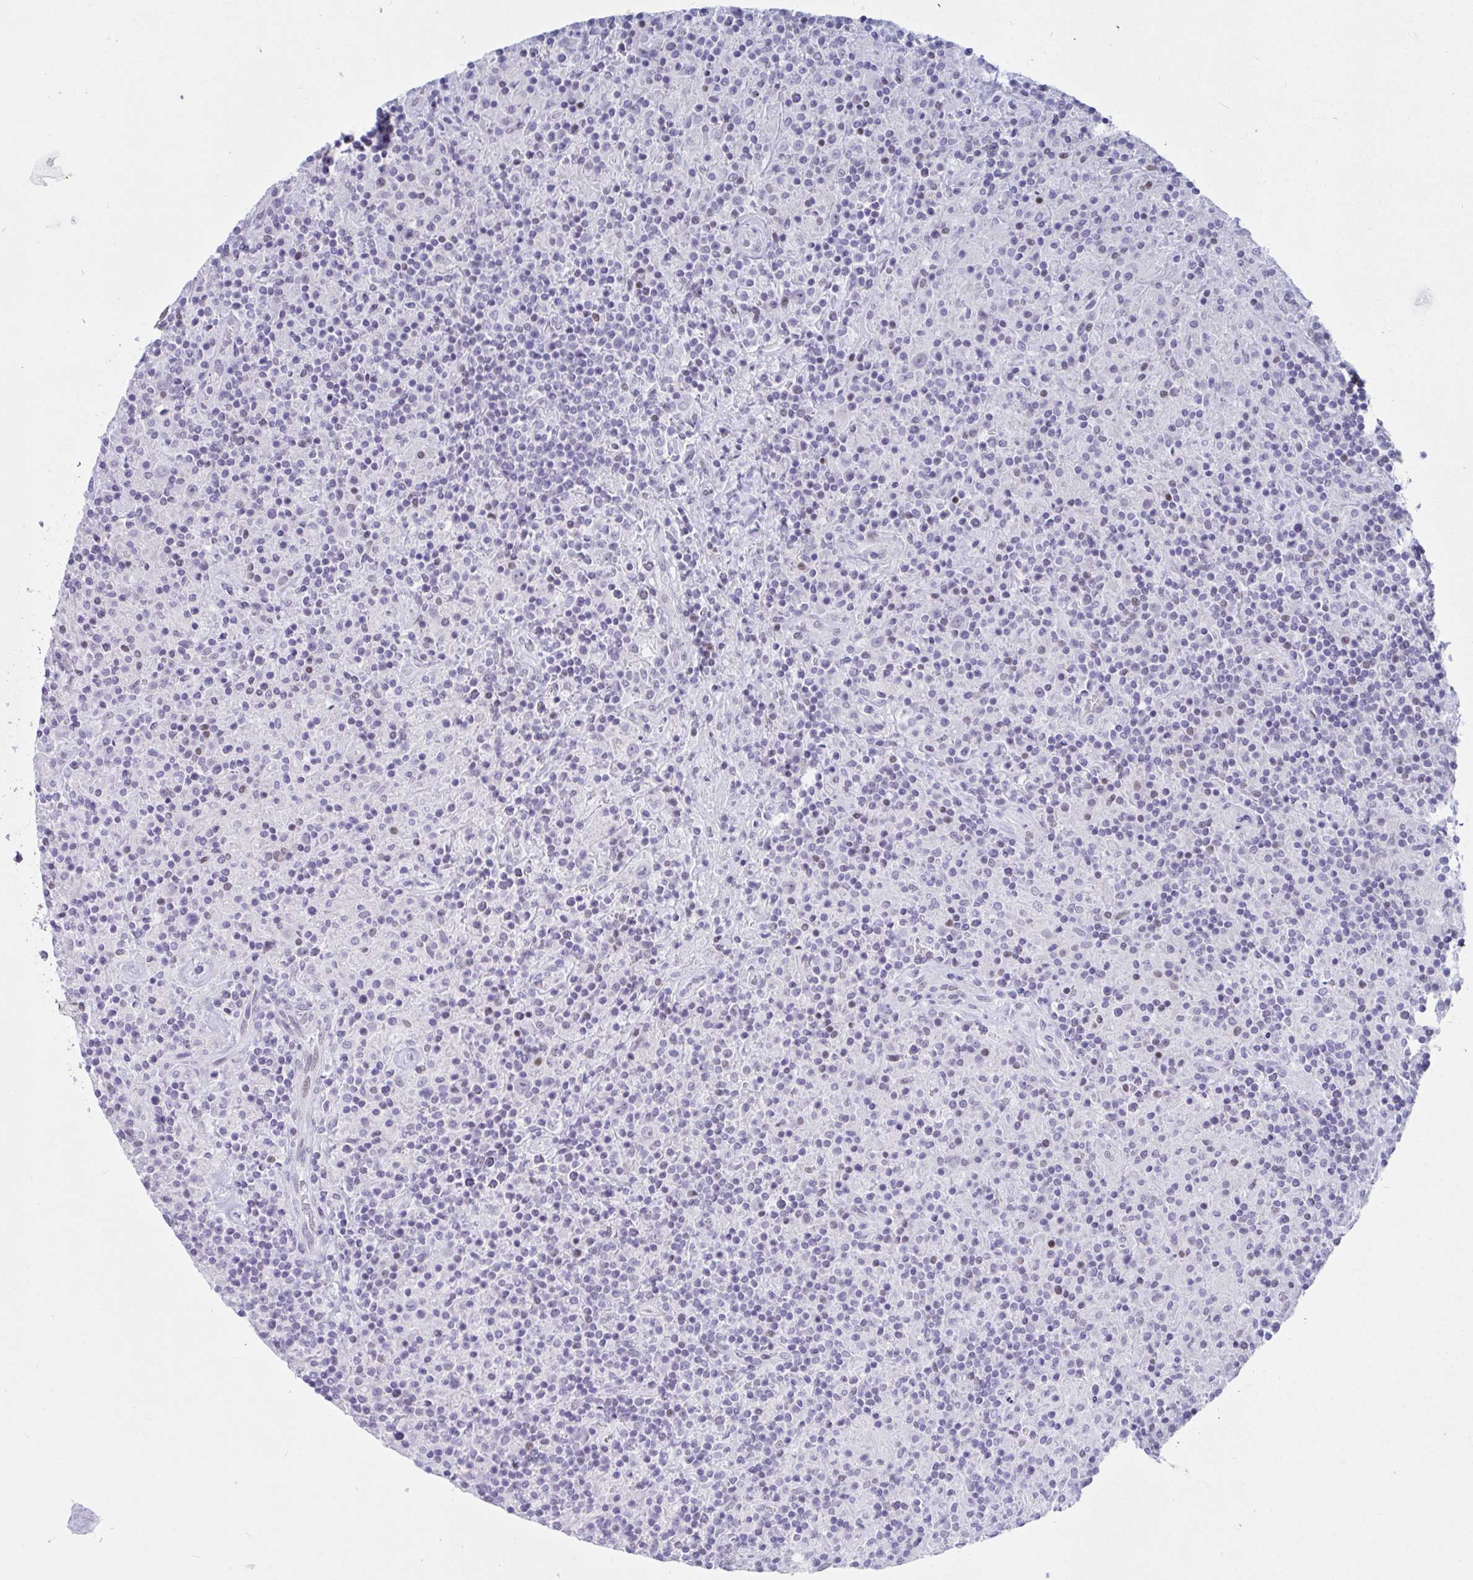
{"staining": {"intensity": "negative", "quantity": "none", "location": "none"}, "tissue": "lymphoma", "cell_type": "Tumor cells", "image_type": "cancer", "snomed": [{"axis": "morphology", "description": "Hodgkin's disease, NOS"}, {"axis": "topography", "description": "Lymph node"}], "caption": "Immunohistochemistry (IHC) of human Hodgkin's disease shows no staining in tumor cells. The staining is performed using DAB brown chromogen with nuclei counter-stained in using hematoxylin.", "gene": "IKZF2", "patient": {"sex": "male", "age": 70}}